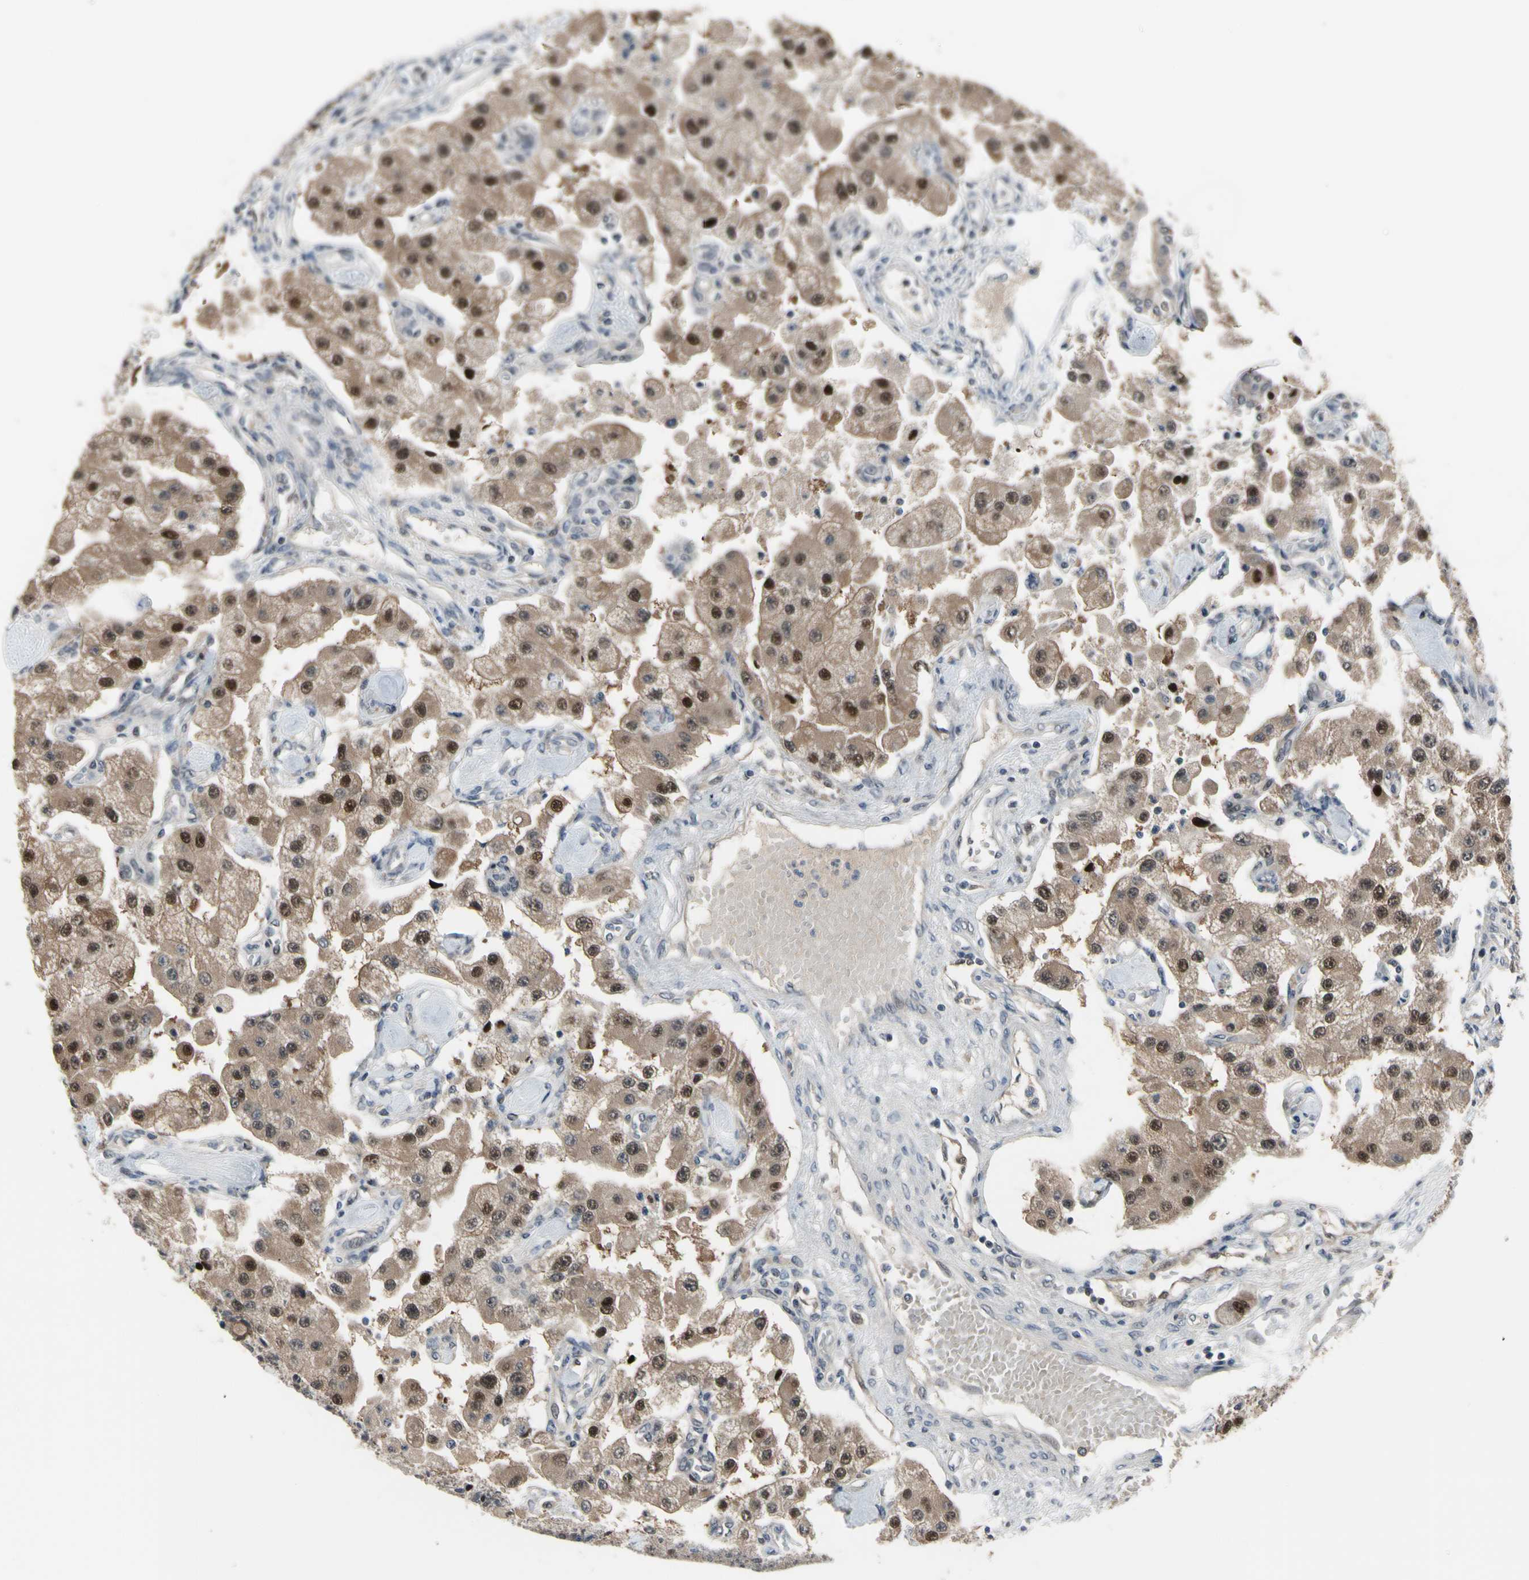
{"staining": {"intensity": "moderate", "quantity": ">75%", "location": "cytoplasmic/membranous,nuclear"}, "tissue": "carcinoid", "cell_type": "Tumor cells", "image_type": "cancer", "snomed": [{"axis": "morphology", "description": "Carcinoid, malignant, NOS"}, {"axis": "topography", "description": "Pancreas"}], "caption": "A medium amount of moderate cytoplasmic/membranous and nuclear expression is seen in approximately >75% of tumor cells in carcinoid tissue.", "gene": "HSPA4", "patient": {"sex": "male", "age": 41}}